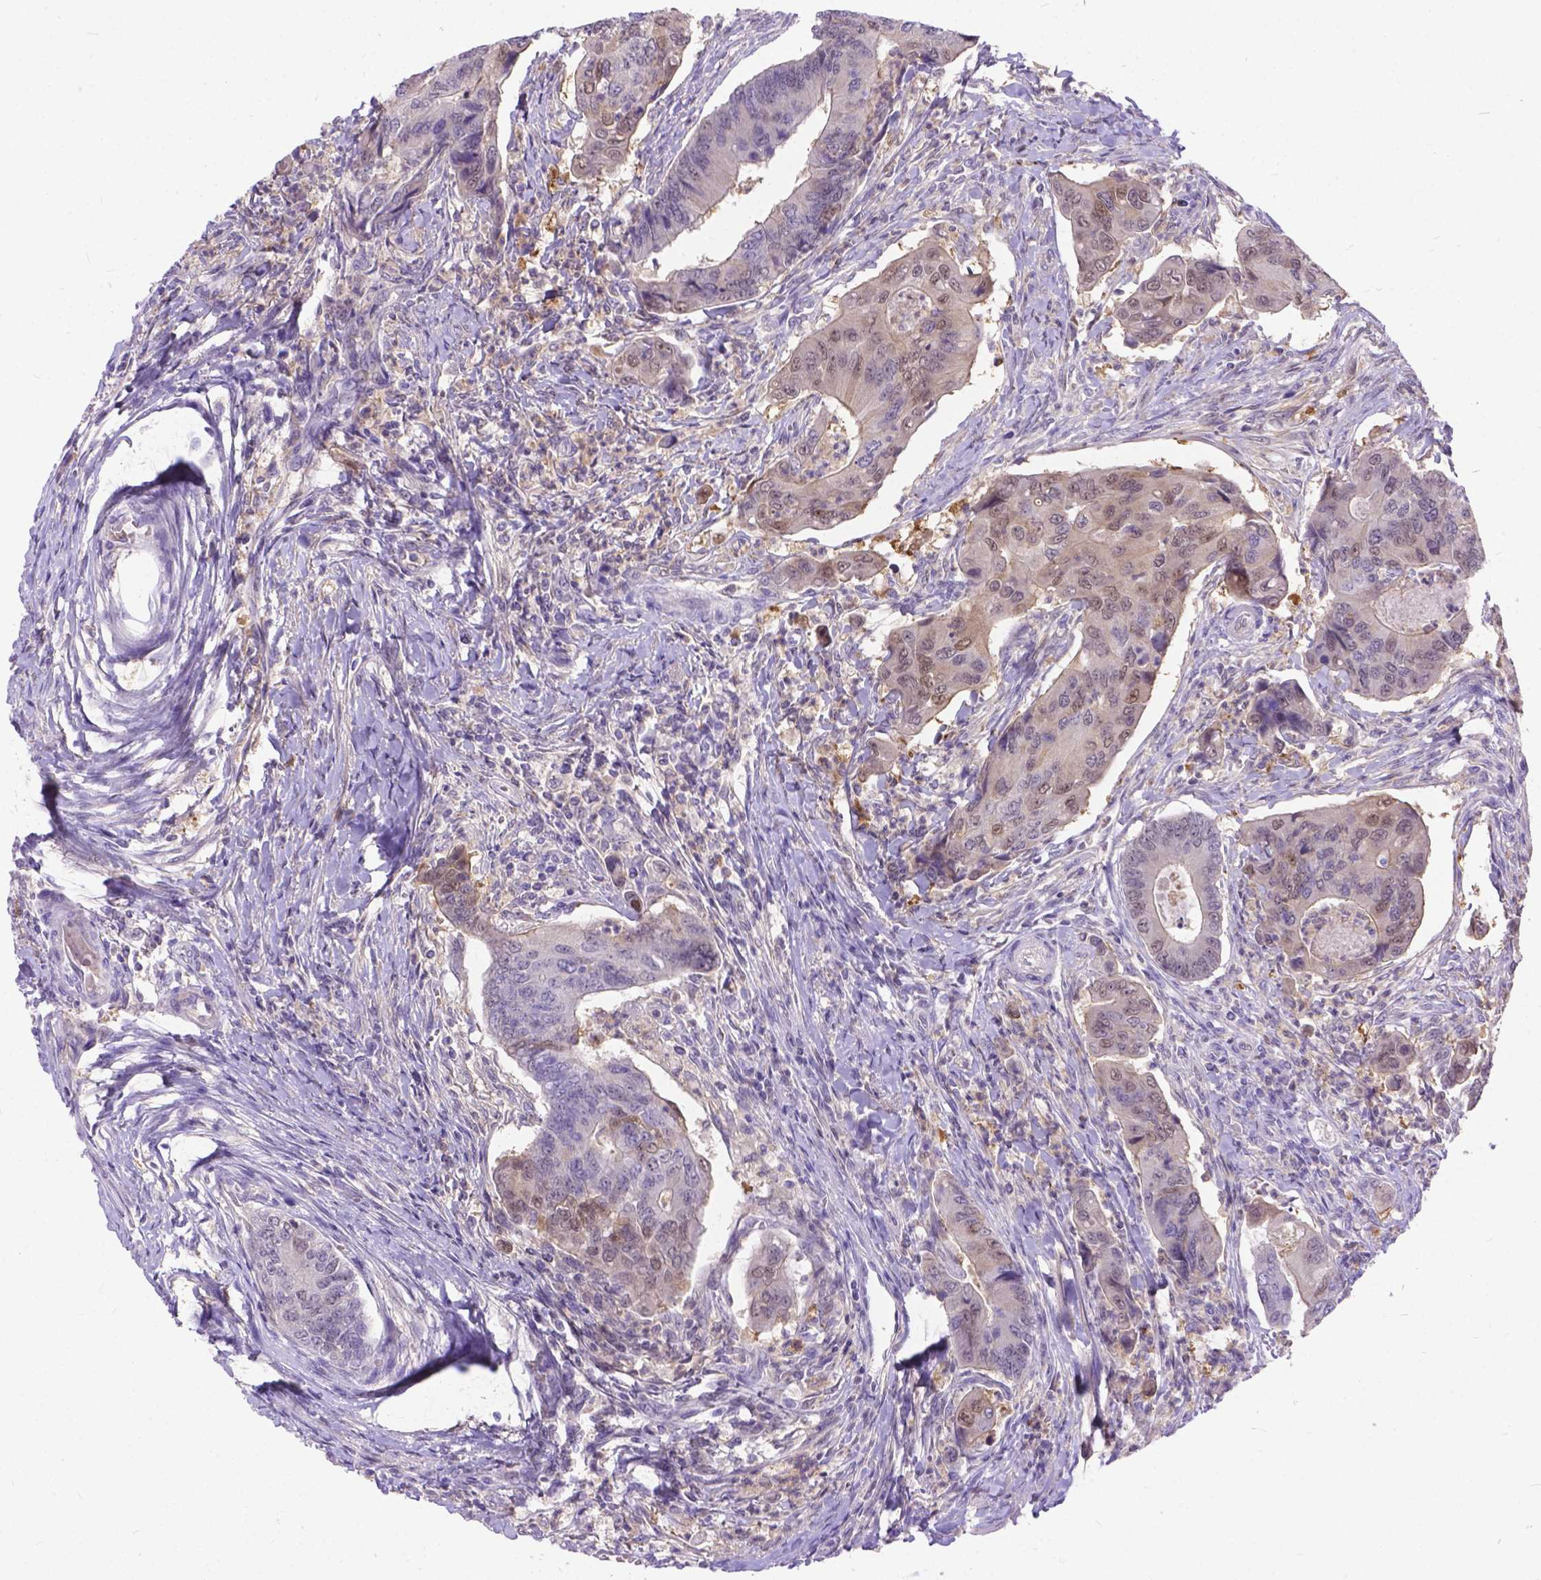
{"staining": {"intensity": "weak", "quantity": "25%-75%", "location": "cytoplasmic/membranous,nuclear"}, "tissue": "colorectal cancer", "cell_type": "Tumor cells", "image_type": "cancer", "snomed": [{"axis": "morphology", "description": "Adenocarcinoma, NOS"}, {"axis": "topography", "description": "Colon"}], "caption": "Protein expression analysis of colorectal cancer (adenocarcinoma) reveals weak cytoplasmic/membranous and nuclear staining in about 25%-75% of tumor cells.", "gene": "TMEM169", "patient": {"sex": "female", "age": 67}}